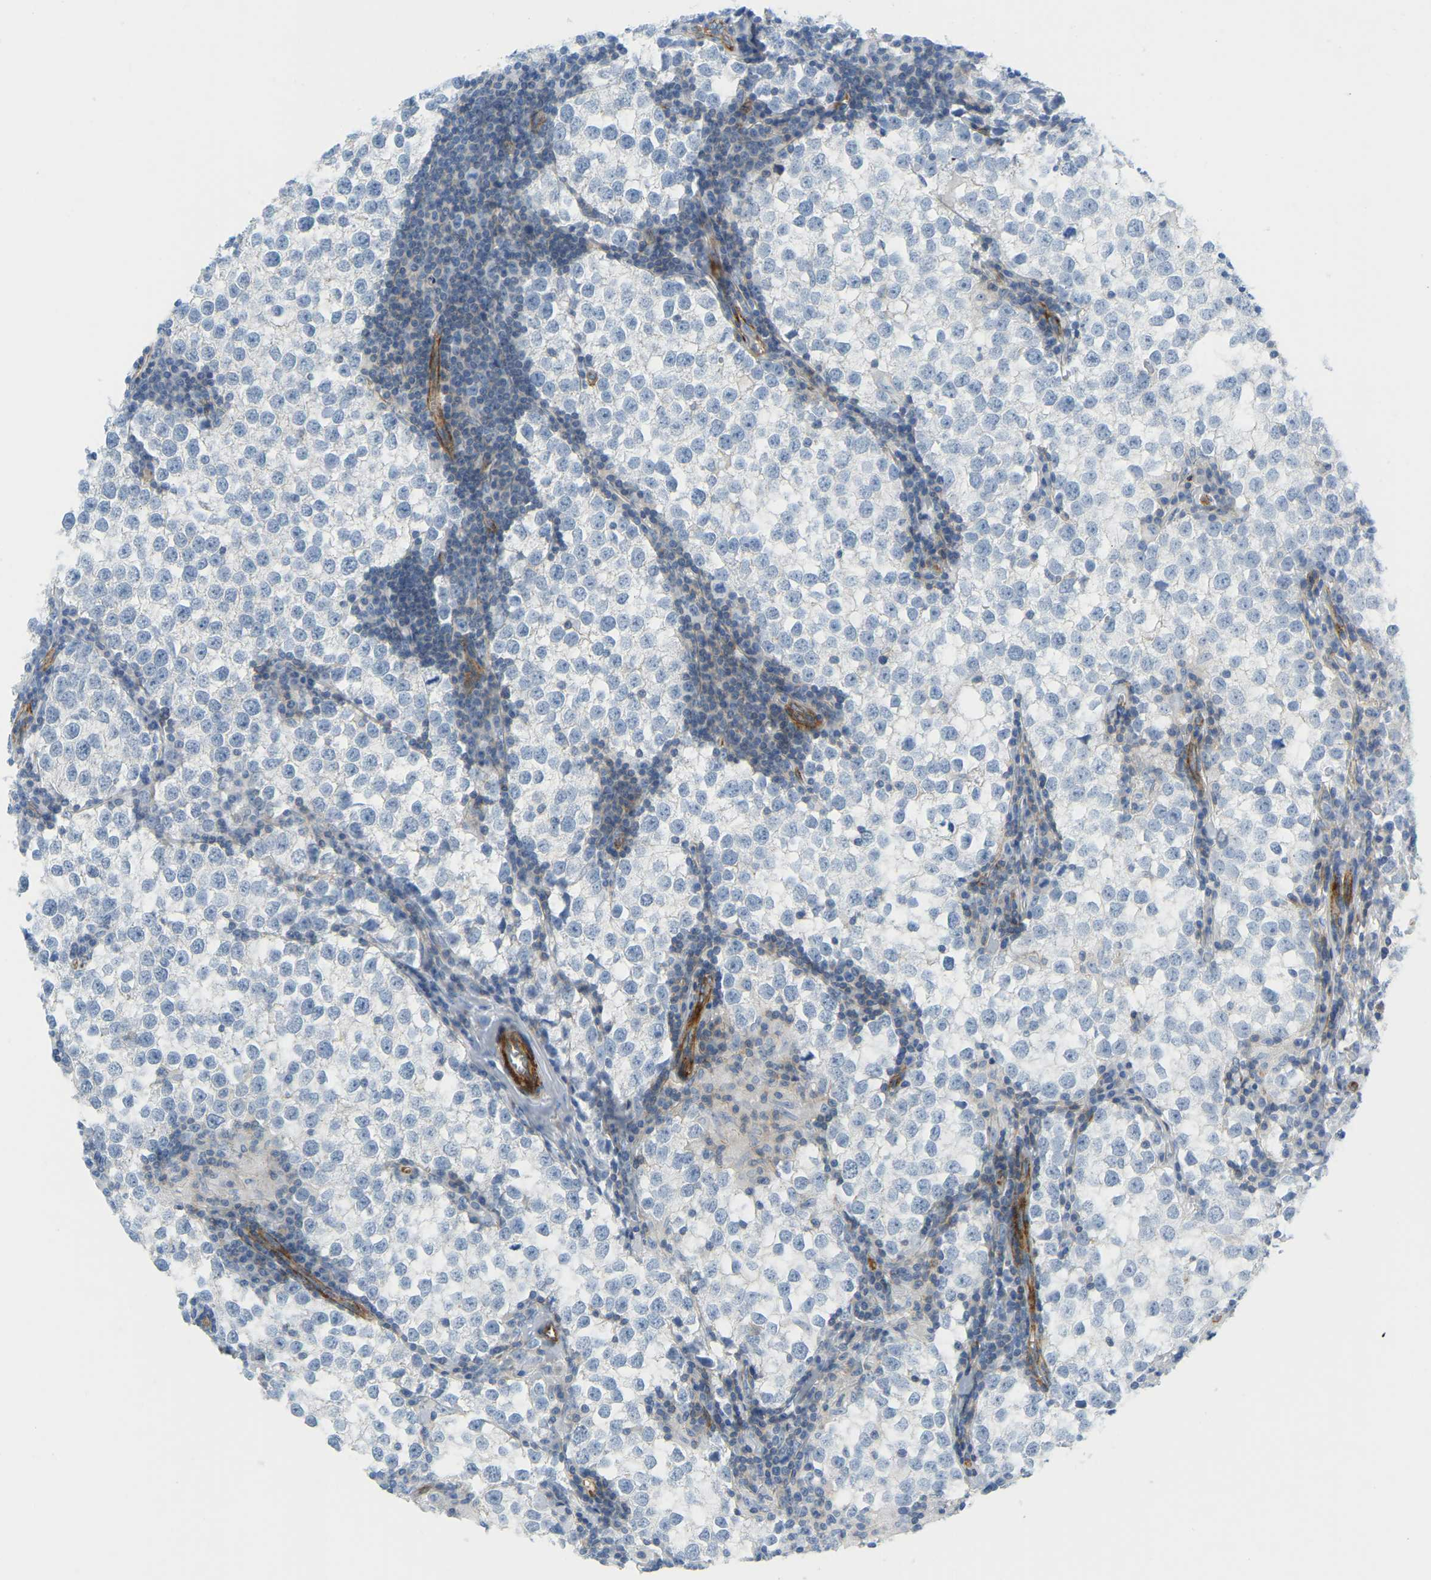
{"staining": {"intensity": "negative", "quantity": "none", "location": "none"}, "tissue": "testis cancer", "cell_type": "Tumor cells", "image_type": "cancer", "snomed": [{"axis": "morphology", "description": "Seminoma, NOS"}, {"axis": "morphology", "description": "Carcinoma, Embryonal, NOS"}, {"axis": "topography", "description": "Testis"}], "caption": "Tumor cells show no significant protein expression in testis cancer.", "gene": "MYL3", "patient": {"sex": "male", "age": 36}}